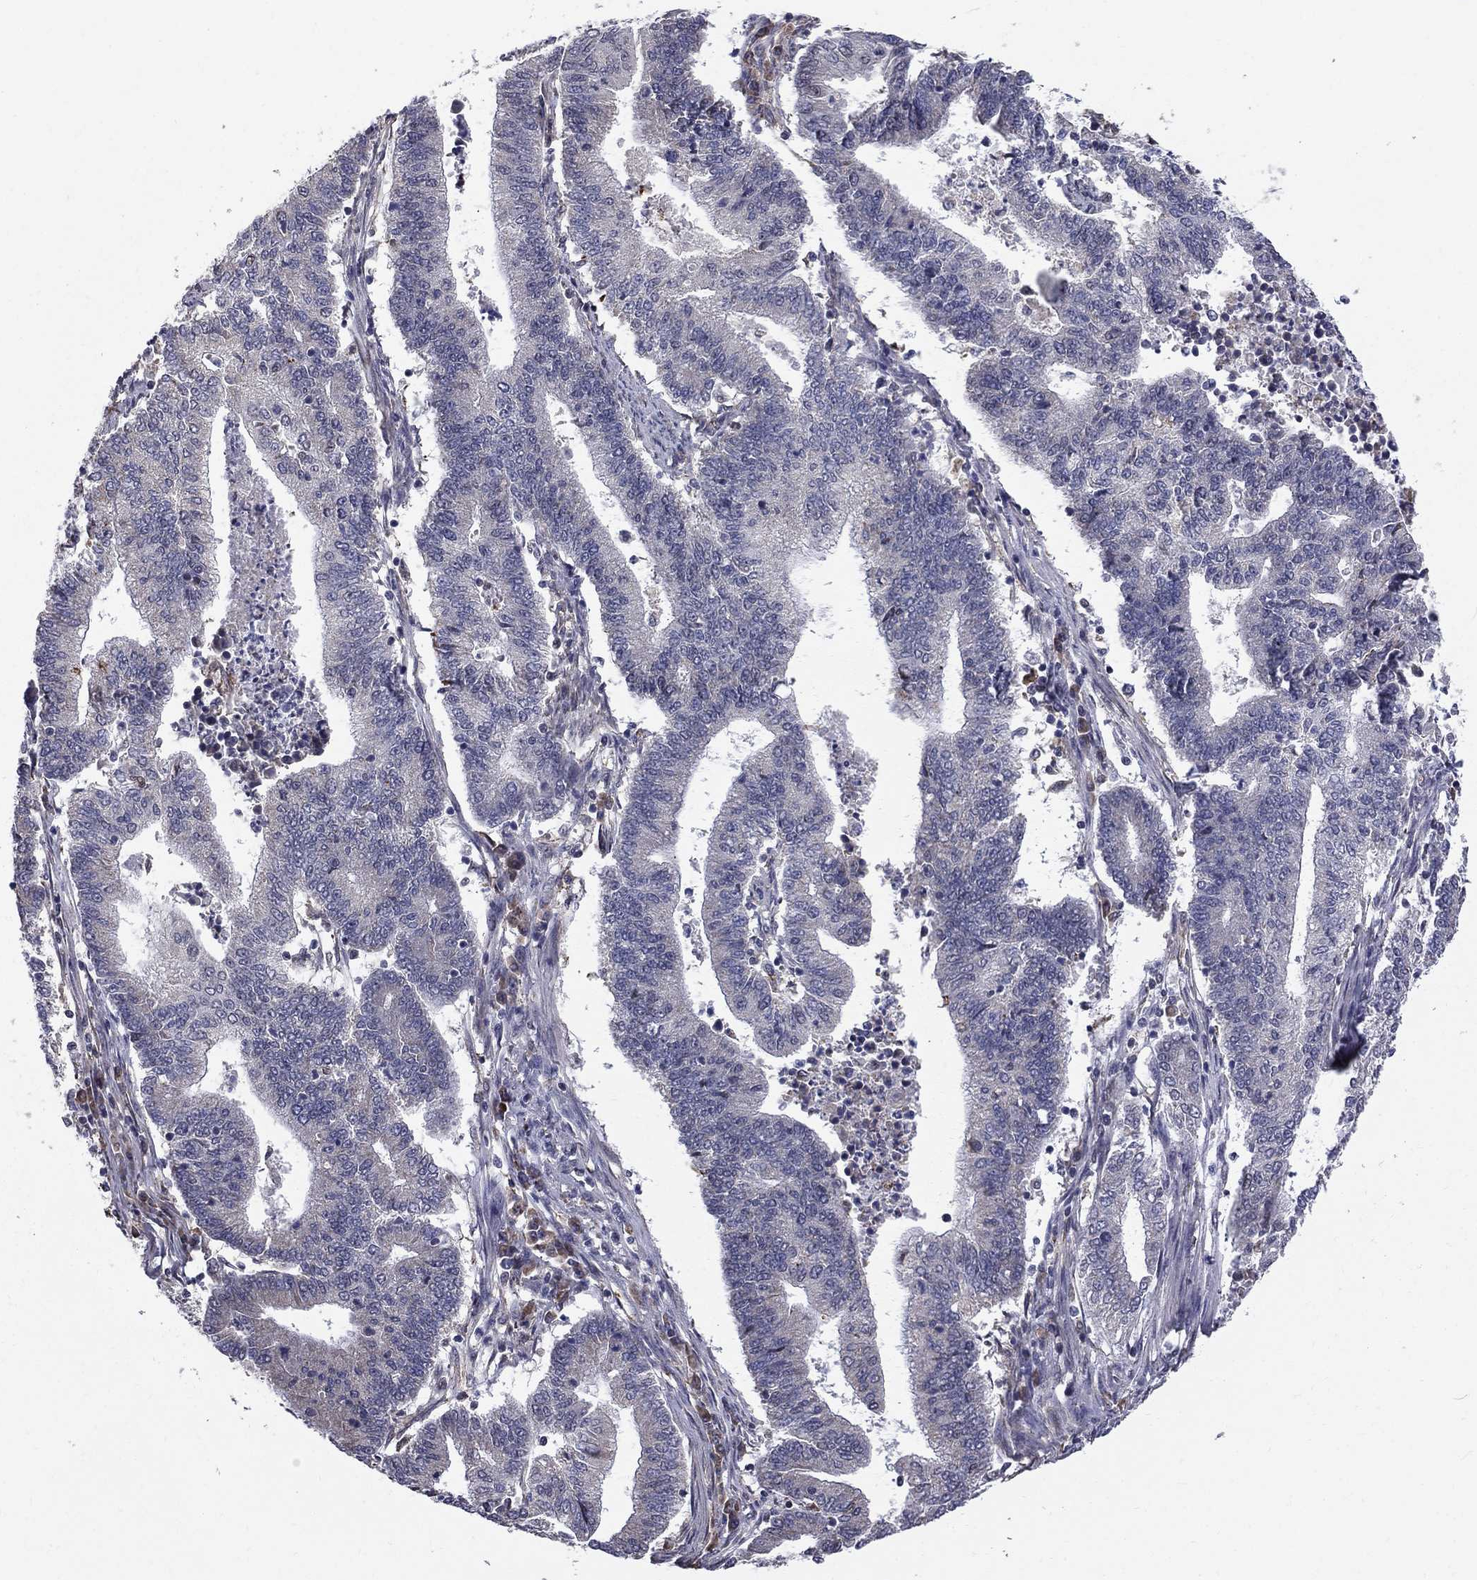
{"staining": {"intensity": "negative", "quantity": "none", "location": "none"}, "tissue": "endometrial cancer", "cell_type": "Tumor cells", "image_type": "cancer", "snomed": [{"axis": "morphology", "description": "Adenocarcinoma, NOS"}, {"axis": "topography", "description": "Uterus"}, {"axis": "topography", "description": "Endometrium"}], "caption": "Human endometrial cancer stained for a protein using immunohistochemistry displays no positivity in tumor cells.", "gene": "HSPB2", "patient": {"sex": "female", "age": 54}}